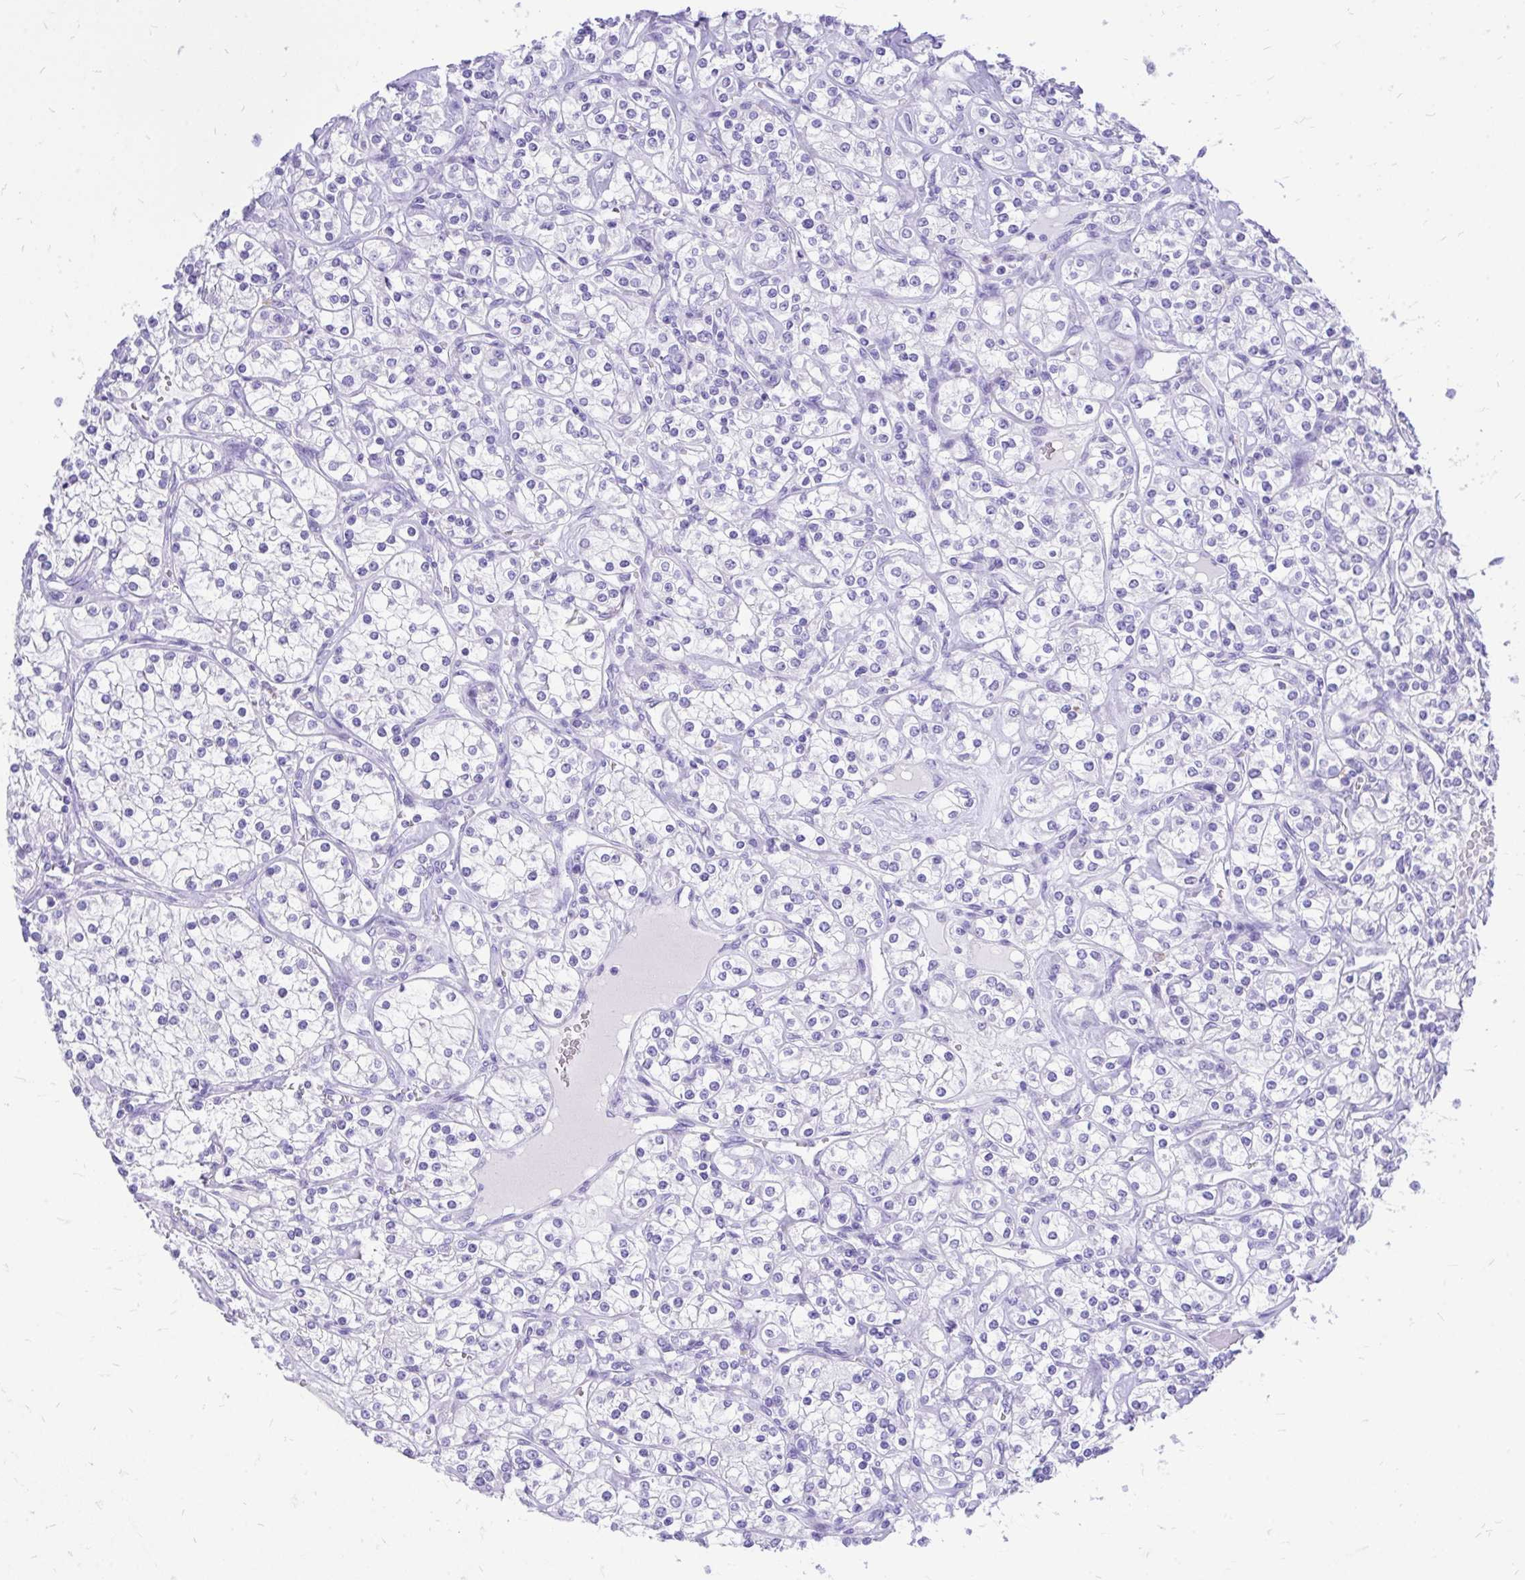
{"staining": {"intensity": "negative", "quantity": "none", "location": "none"}, "tissue": "renal cancer", "cell_type": "Tumor cells", "image_type": "cancer", "snomed": [{"axis": "morphology", "description": "Adenocarcinoma, NOS"}, {"axis": "topography", "description": "Kidney"}], "caption": "Micrograph shows no protein positivity in tumor cells of renal adenocarcinoma tissue.", "gene": "MON1A", "patient": {"sex": "male", "age": 77}}